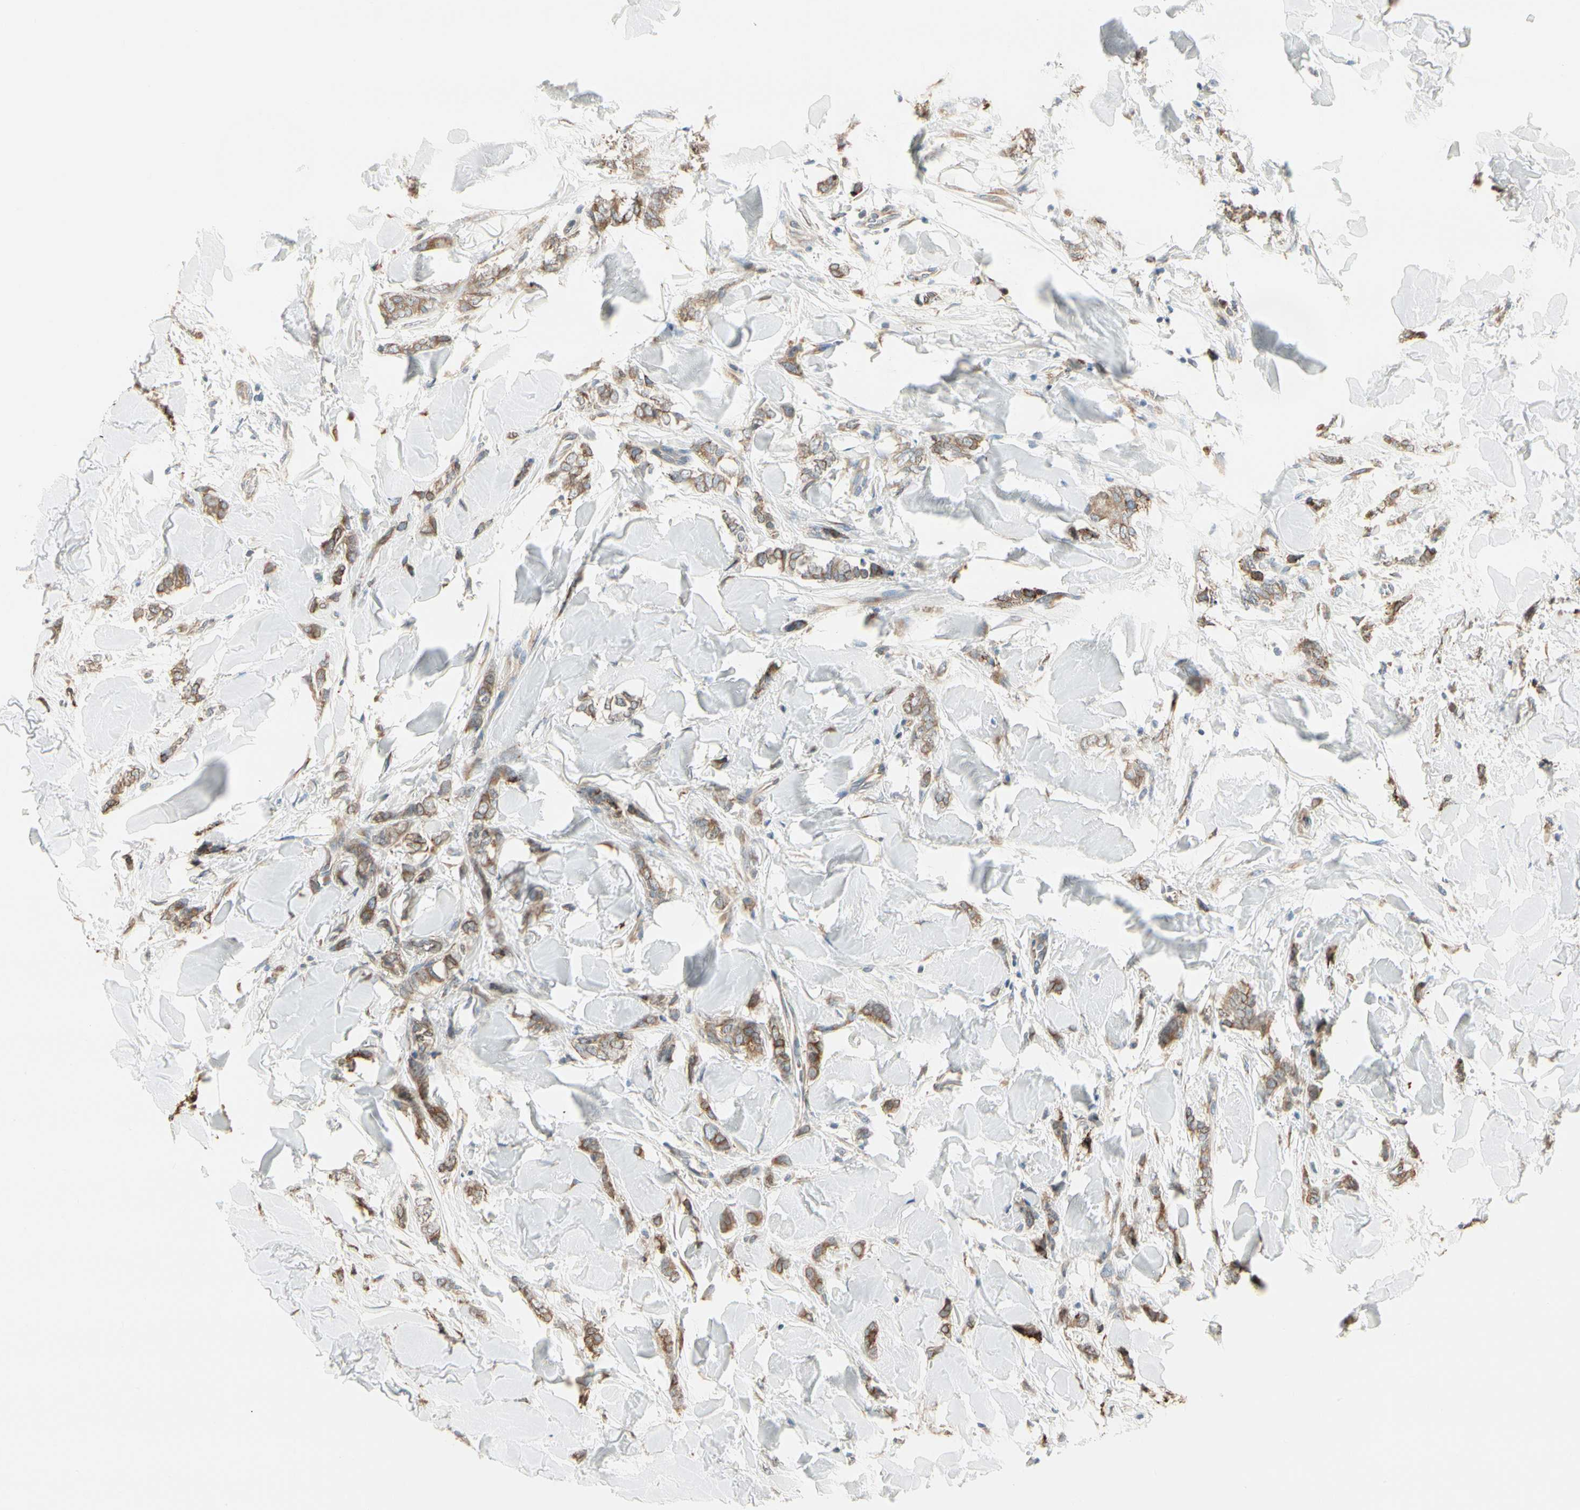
{"staining": {"intensity": "moderate", "quantity": ">75%", "location": "cytoplasmic/membranous"}, "tissue": "breast cancer", "cell_type": "Tumor cells", "image_type": "cancer", "snomed": [{"axis": "morphology", "description": "Lobular carcinoma"}, {"axis": "topography", "description": "Skin"}, {"axis": "topography", "description": "Breast"}], "caption": "Protein analysis of breast cancer tissue displays moderate cytoplasmic/membranous staining in approximately >75% of tumor cells. The protein of interest is shown in brown color, while the nuclei are stained blue.", "gene": "NUCB2", "patient": {"sex": "female", "age": 46}}